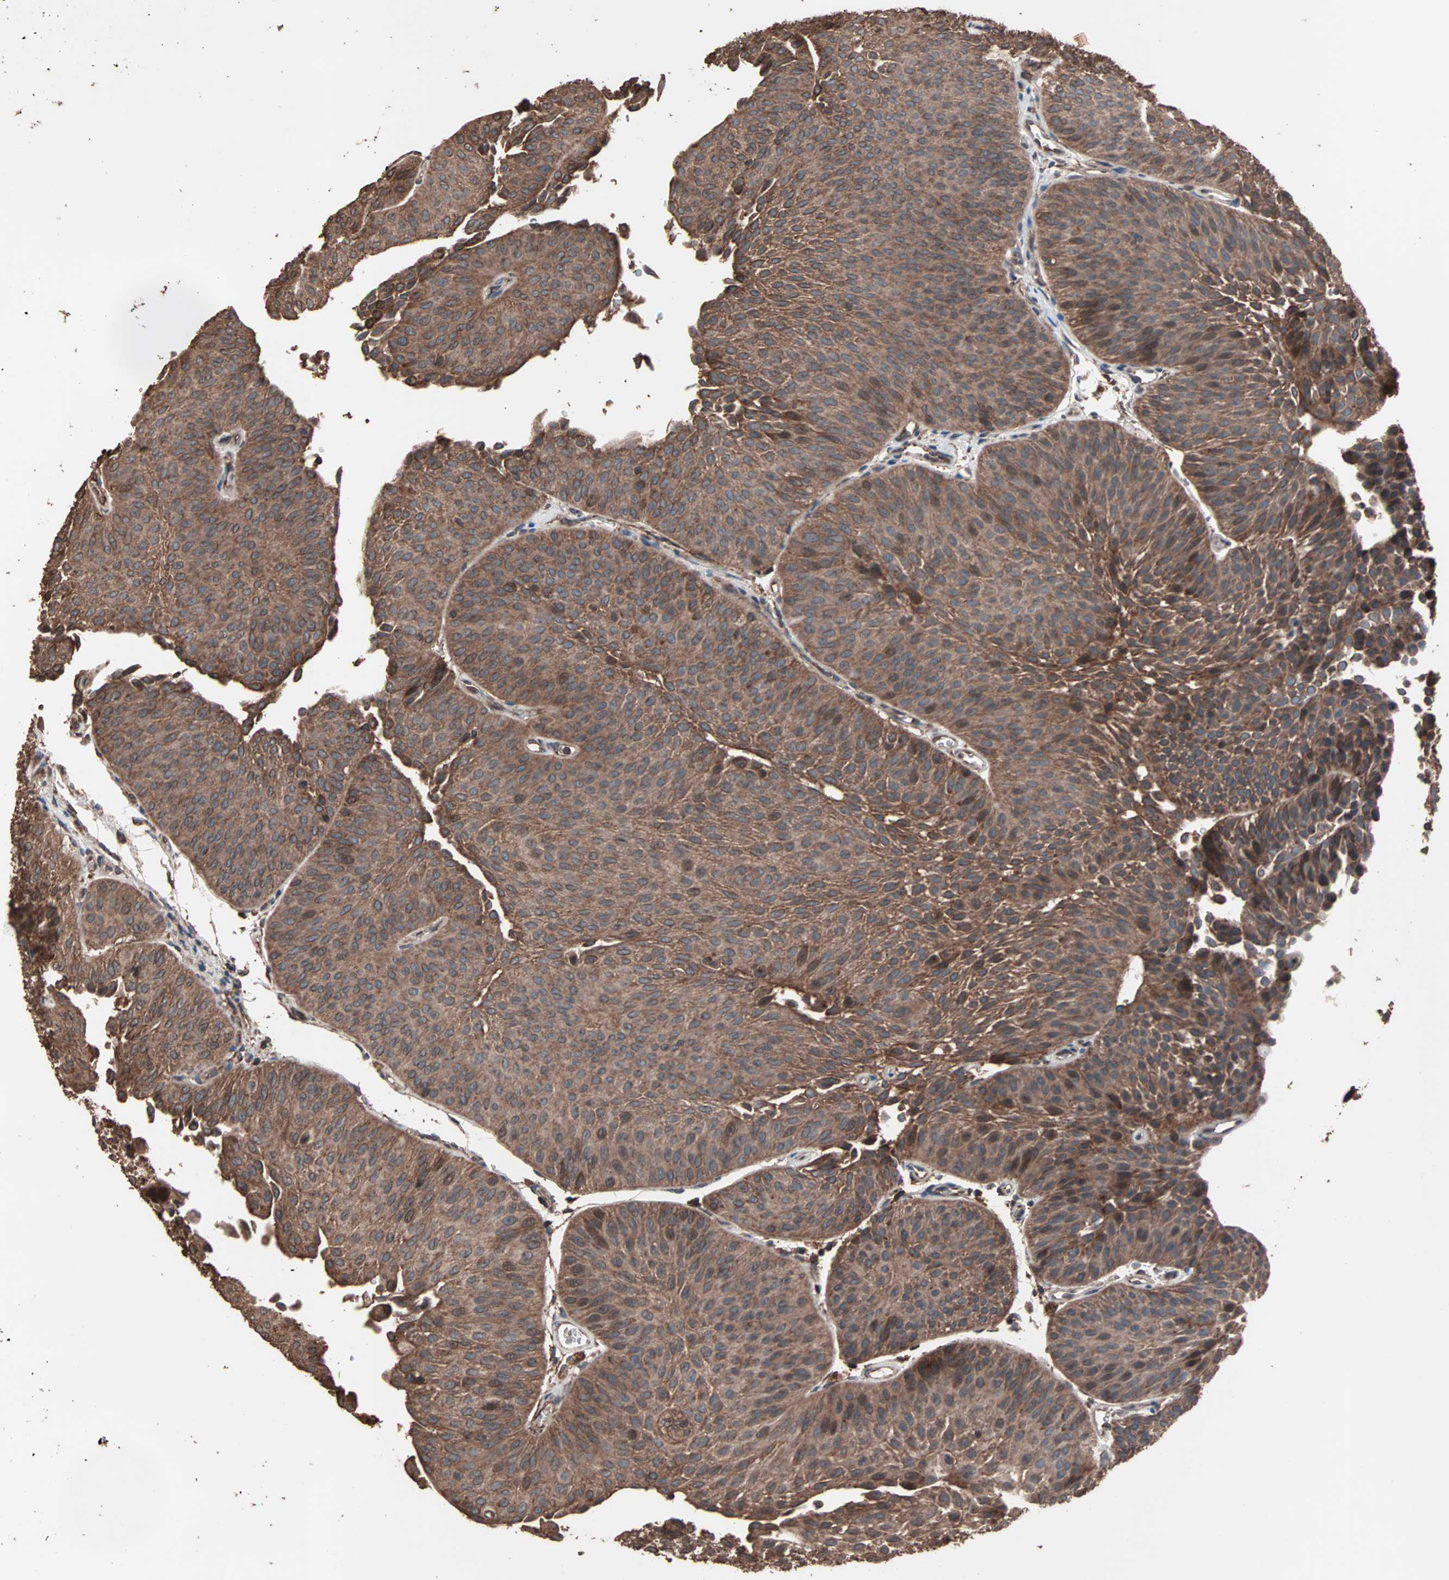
{"staining": {"intensity": "moderate", "quantity": ">75%", "location": "cytoplasmic/membranous"}, "tissue": "urothelial cancer", "cell_type": "Tumor cells", "image_type": "cancer", "snomed": [{"axis": "morphology", "description": "Urothelial carcinoma, Low grade"}, {"axis": "topography", "description": "Urinary bladder"}], "caption": "An immunohistochemistry (IHC) micrograph of neoplastic tissue is shown. Protein staining in brown labels moderate cytoplasmic/membranous positivity in urothelial carcinoma (low-grade) within tumor cells.", "gene": "MRPL2", "patient": {"sex": "female", "age": 60}}